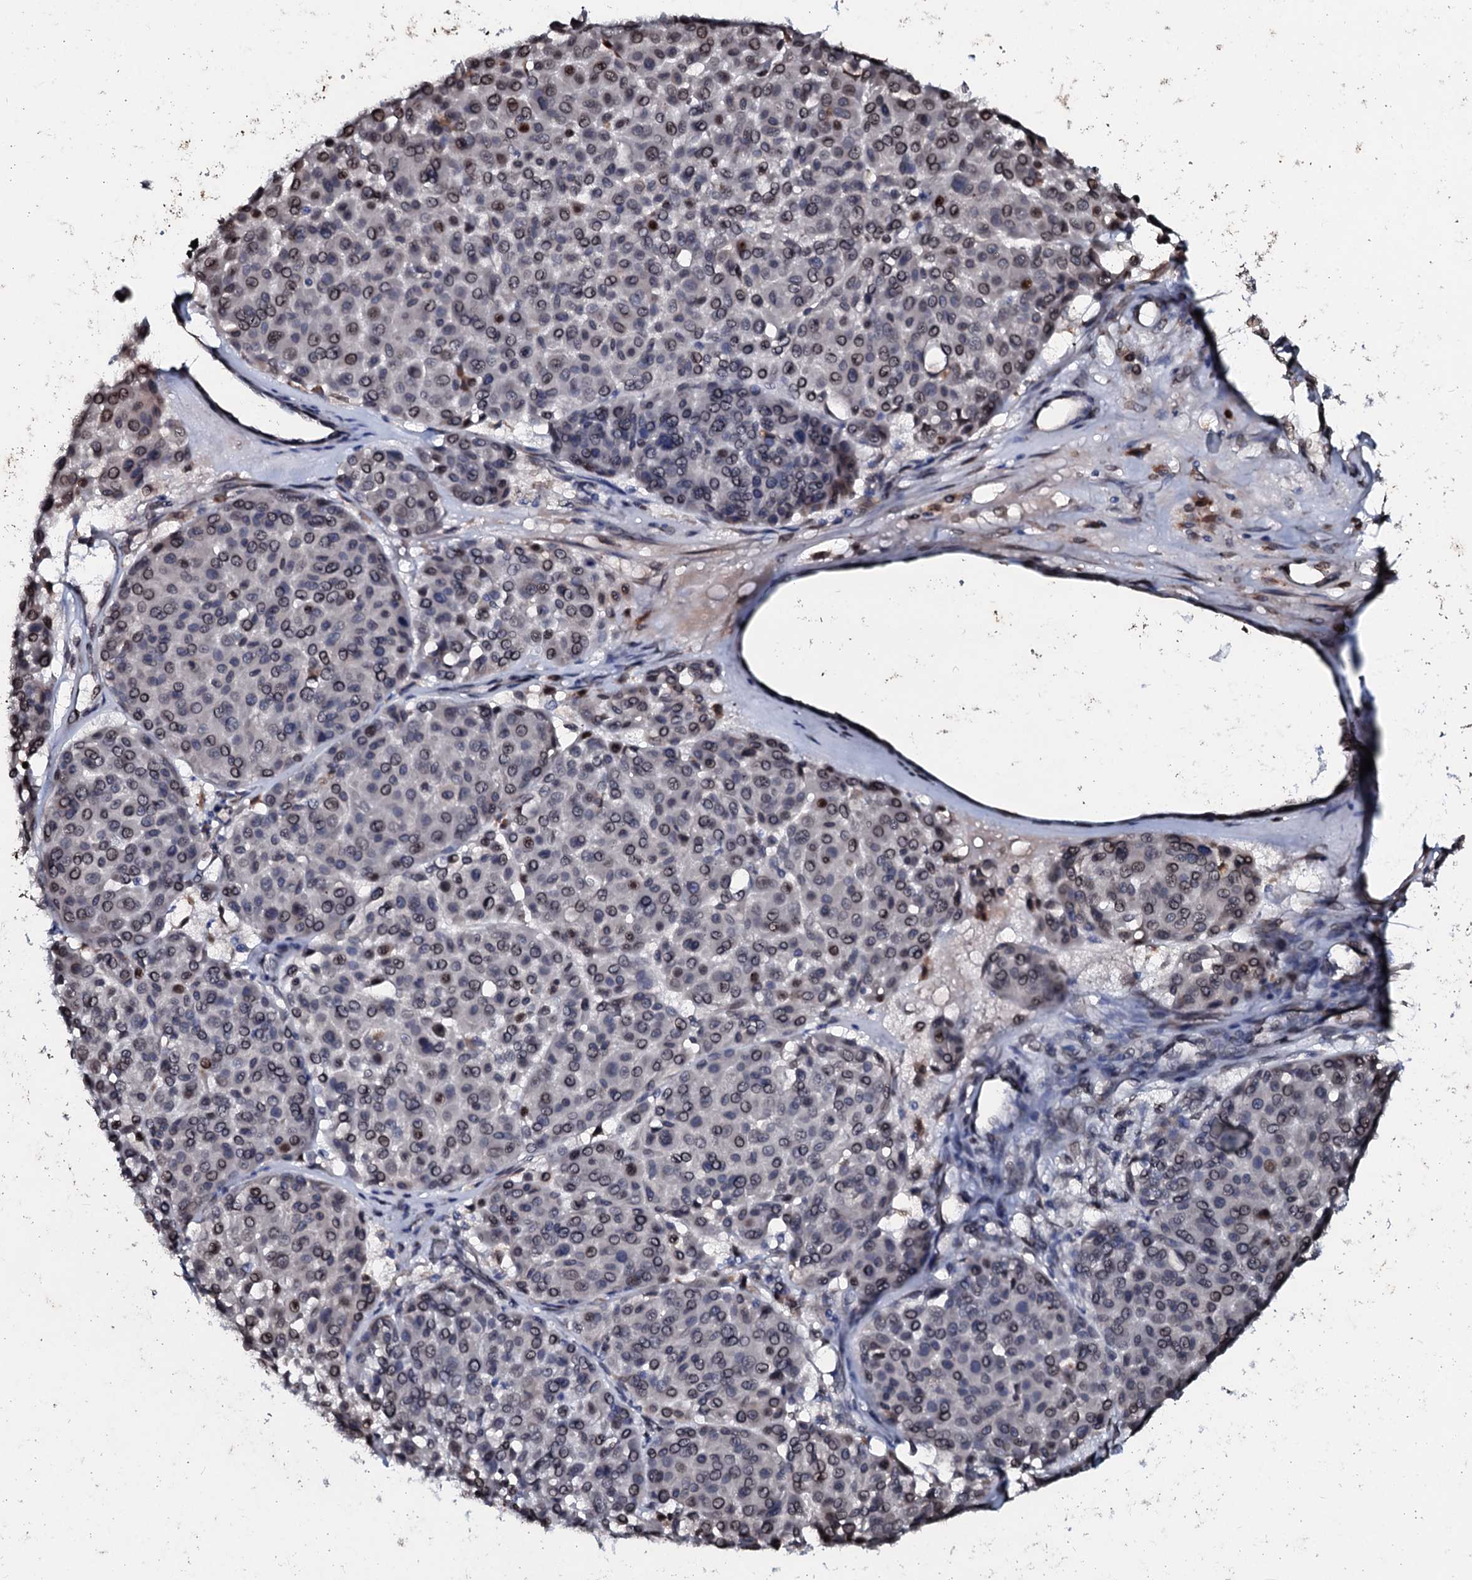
{"staining": {"intensity": "moderate", "quantity": ">75%", "location": "cytoplasmic/membranous,nuclear"}, "tissue": "melanoma", "cell_type": "Tumor cells", "image_type": "cancer", "snomed": [{"axis": "morphology", "description": "Malignant melanoma, Metastatic site"}, {"axis": "topography", "description": "Soft tissue"}], "caption": "Melanoma stained for a protein displays moderate cytoplasmic/membranous and nuclear positivity in tumor cells. (Stains: DAB (3,3'-diaminobenzidine) in brown, nuclei in blue, Microscopy: brightfield microscopy at high magnification).", "gene": "NRP2", "patient": {"sex": "male", "age": 41}}